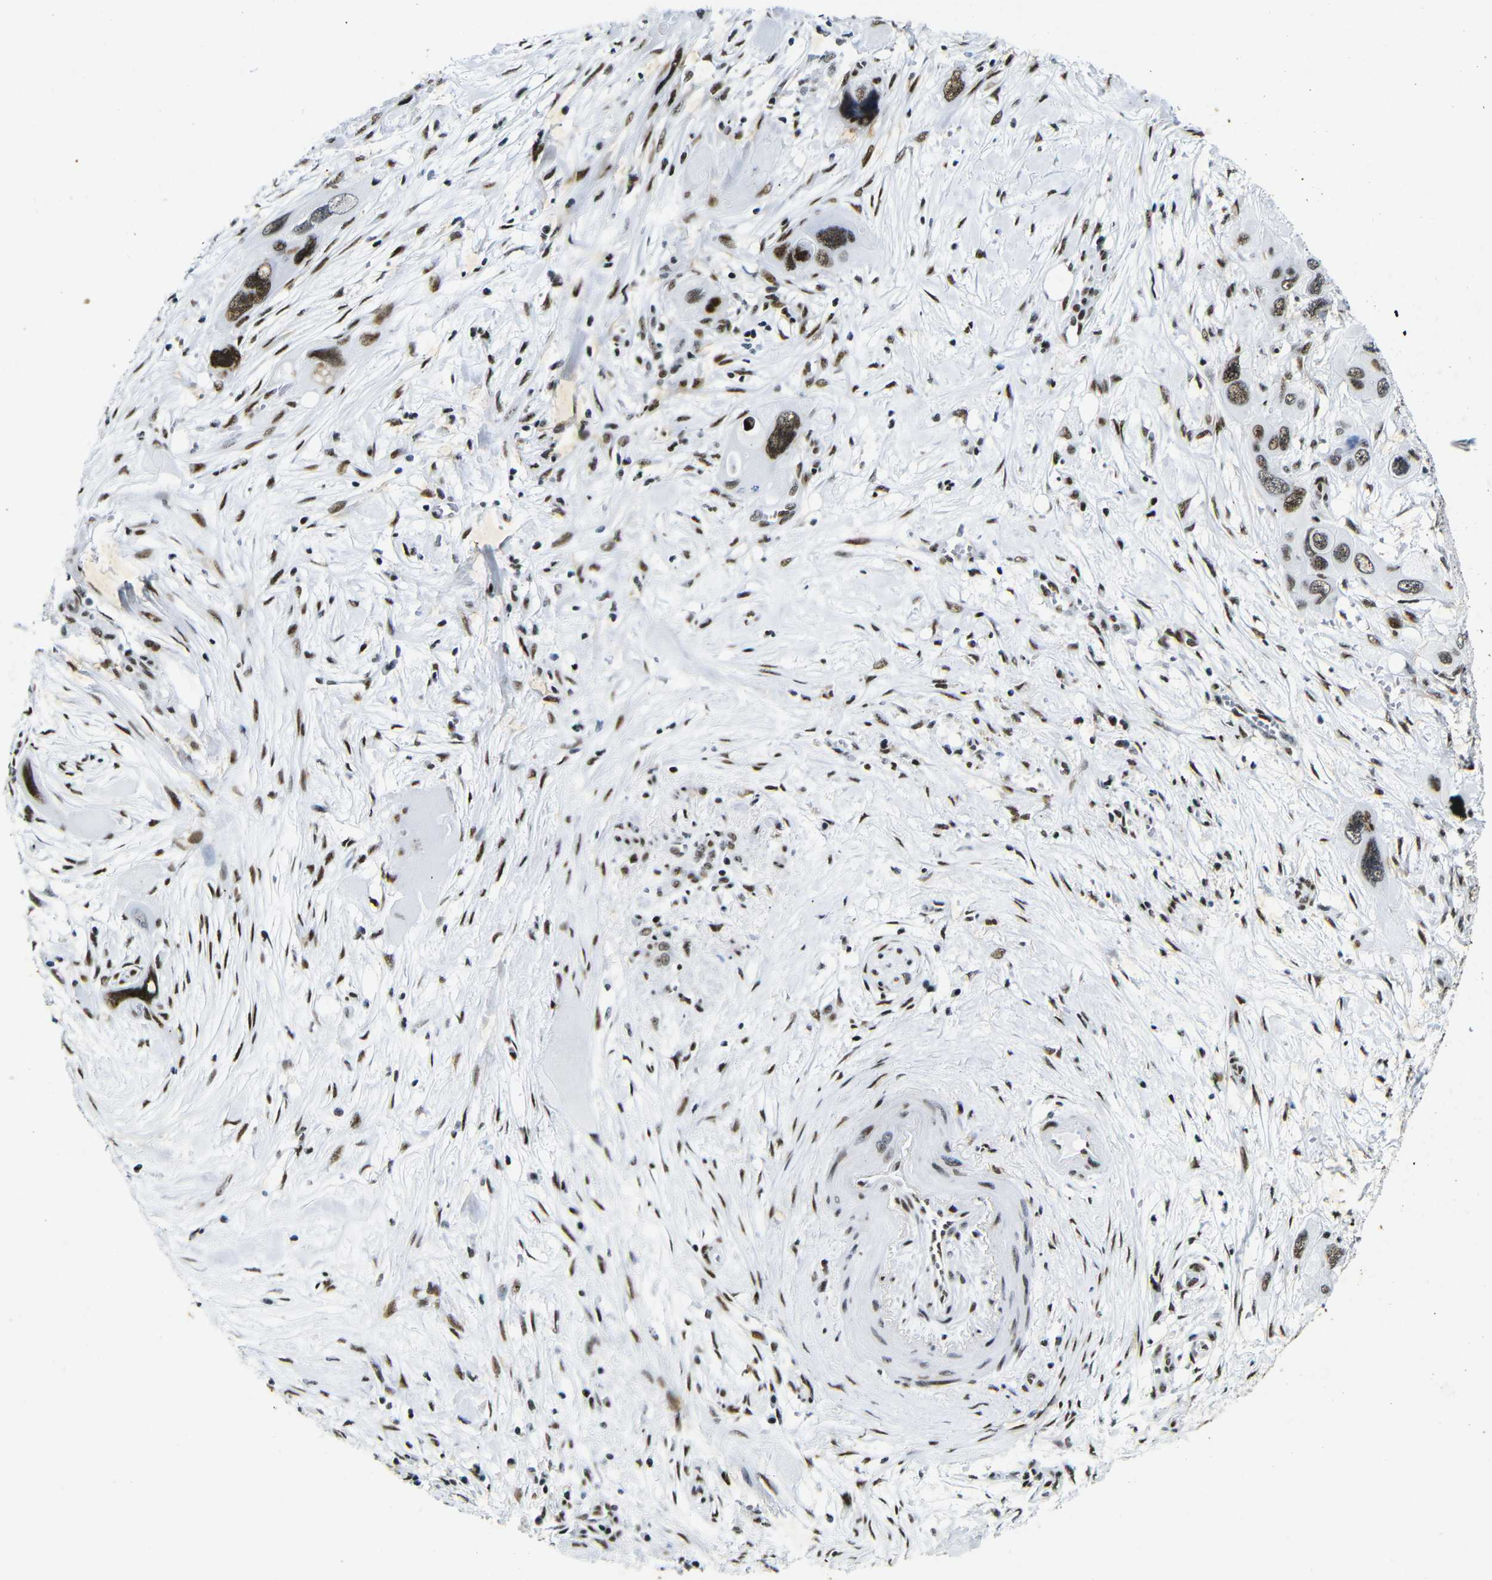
{"staining": {"intensity": "strong", "quantity": "25%-75%", "location": "nuclear"}, "tissue": "pancreatic cancer", "cell_type": "Tumor cells", "image_type": "cancer", "snomed": [{"axis": "morphology", "description": "Adenocarcinoma, NOS"}, {"axis": "topography", "description": "Pancreas"}], "caption": "Pancreatic adenocarcinoma stained for a protein (brown) exhibits strong nuclear positive staining in about 25%-75% of tumor cells.", "gene": "SRSF1", "patient": {"sex": "male", "age": 73}}